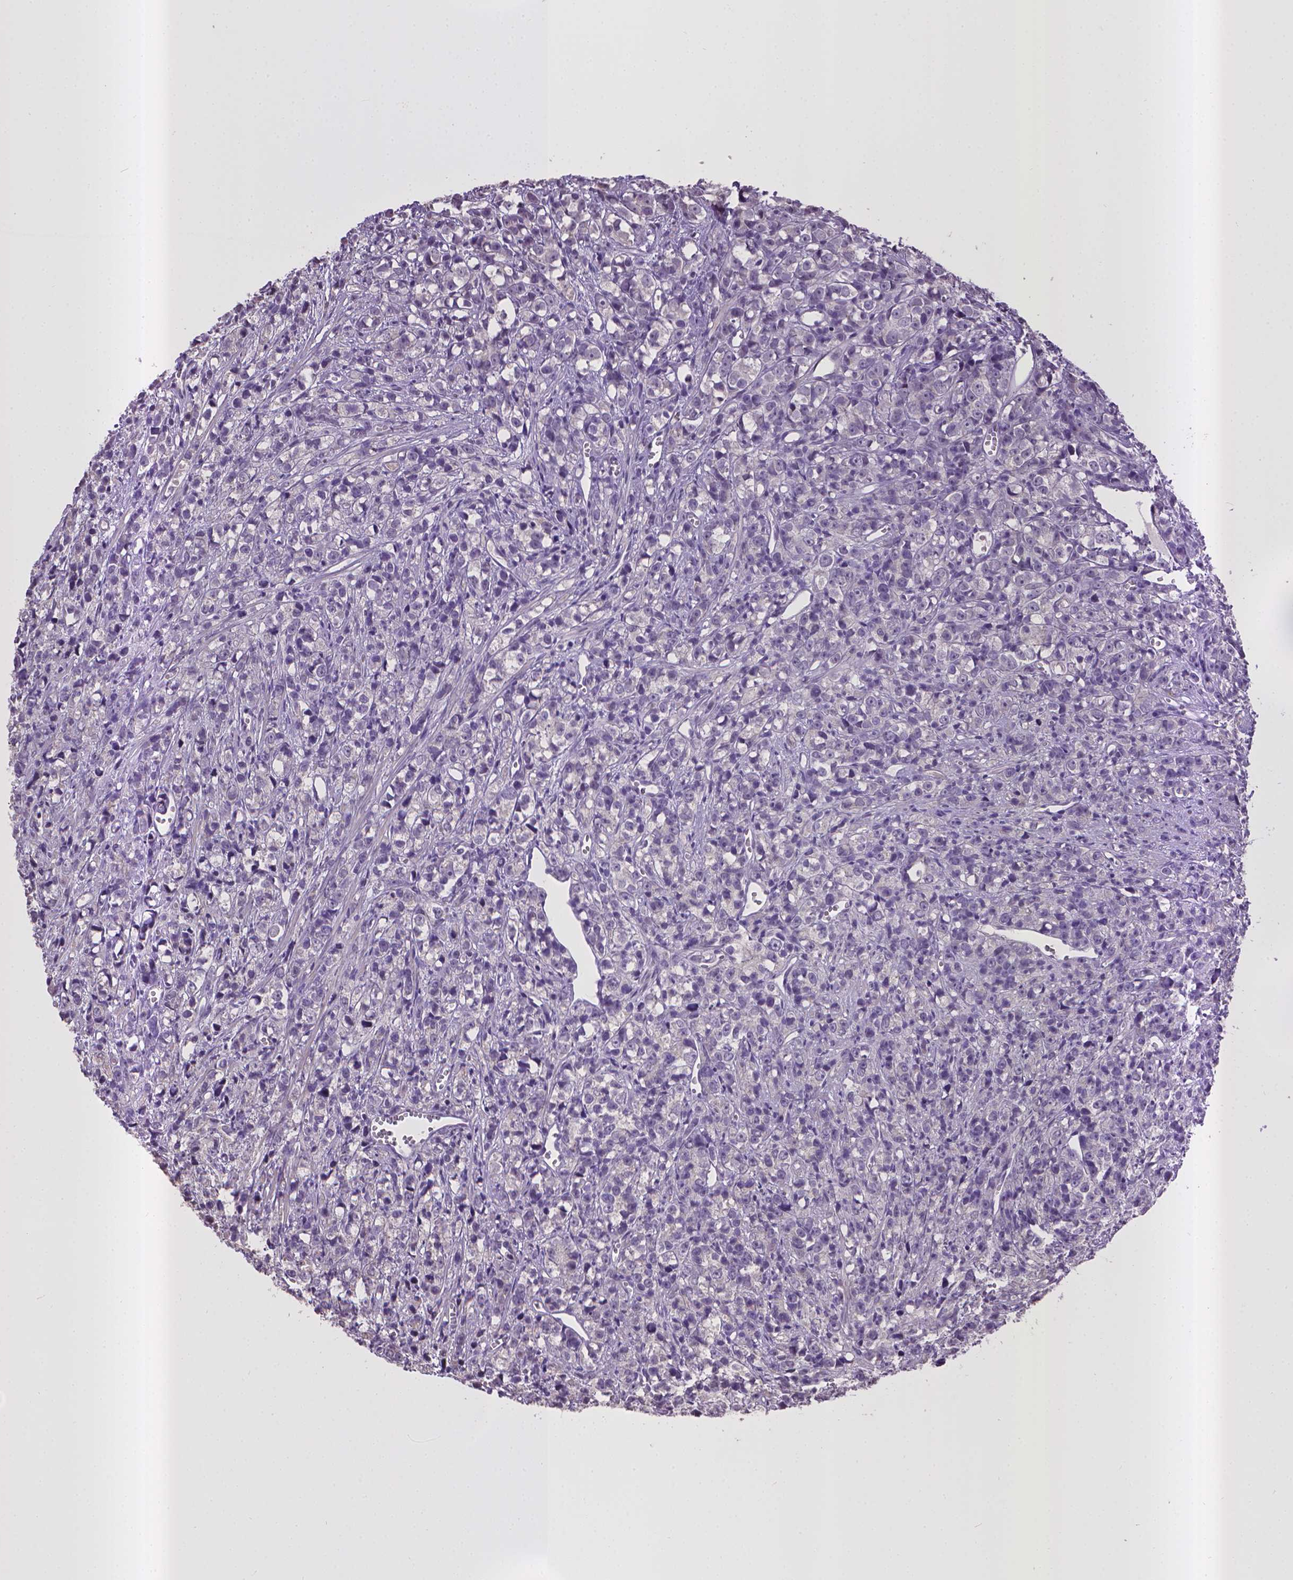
{"staining": {"intensity": "negative", "quantity": "none", "location": "none"}, "tissue": "prostate cancer", "cell_type": "Tumor cells", "image_type": "cancer", "snomed": [{"axis": "morphology", "description": "Adenocarcinoma, High grade"}, {"axis": "topography", "description": "Prostate"}], "caption": "Tumor cells show no significant protein expression in prostate cancer (adenocarcinoma (high-grade)).", "gene": "CPM", "patient": {"sex": "male", "age": 77}}